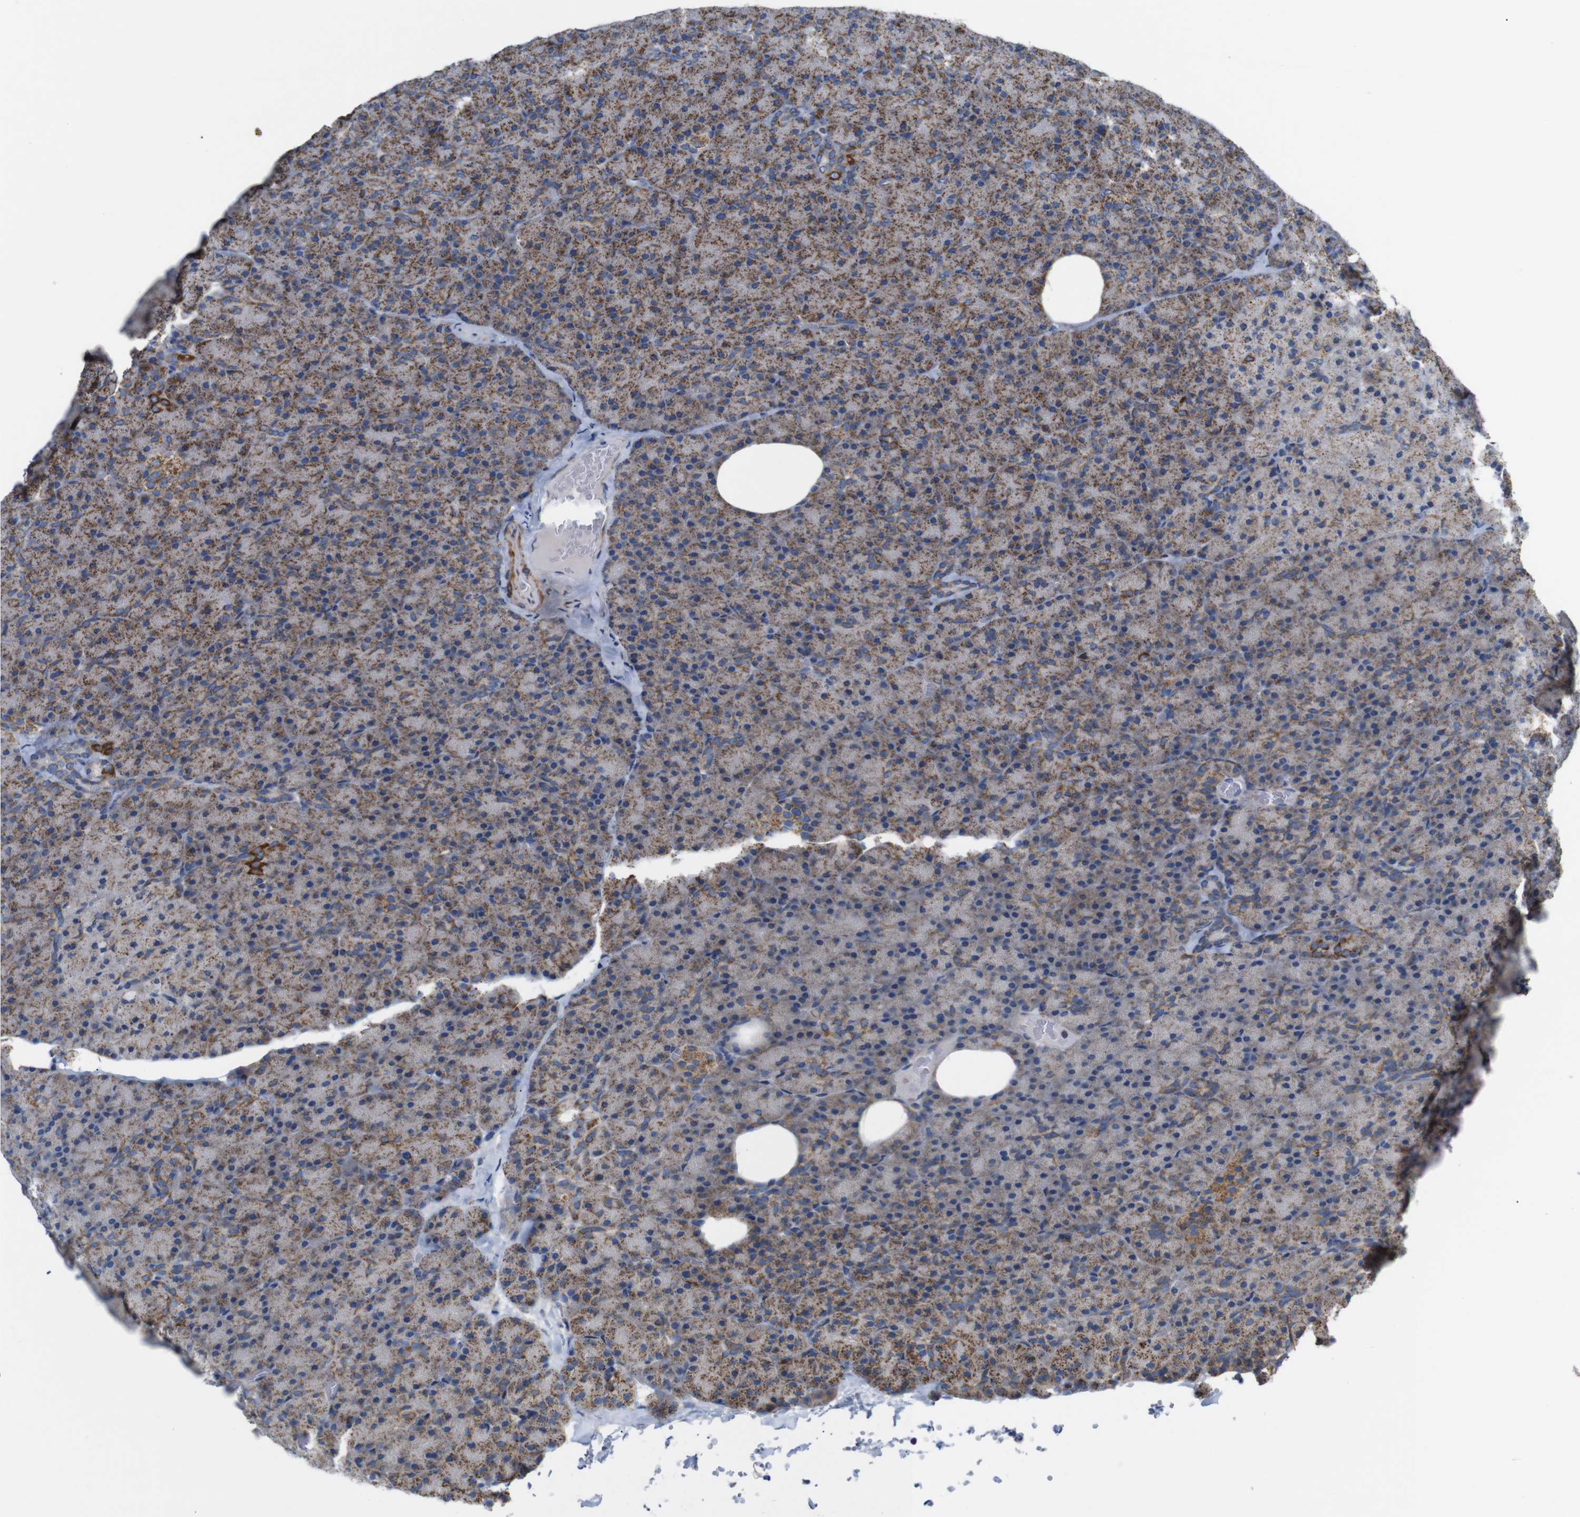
{"staining": {"intensity": "strong", "quantity": ">75%", "location": "cytoplasmic/membranous"}, "tissue": "pancreas", "cell_type": "Exocrine glandular cells", "image_type": "normal", "snomed": [{"axis": "morphology", "description": "Normal tissue, NOS"}, {"axis": "topography", "description": "Pancreas"}], "caption": "Protein staining shows strong cytoplasmic/membranous expression in approximately >75% of exocrine glandular cells in unremarkable pancreas. The staining was performed using DAB (3,3'-diaminobenzidine), with brown indicating positive protein expression. Nuclei are stained blue with hematoxylin.", "gene": "FAM171B", "patient": {"sex": "female", "age": 35}}